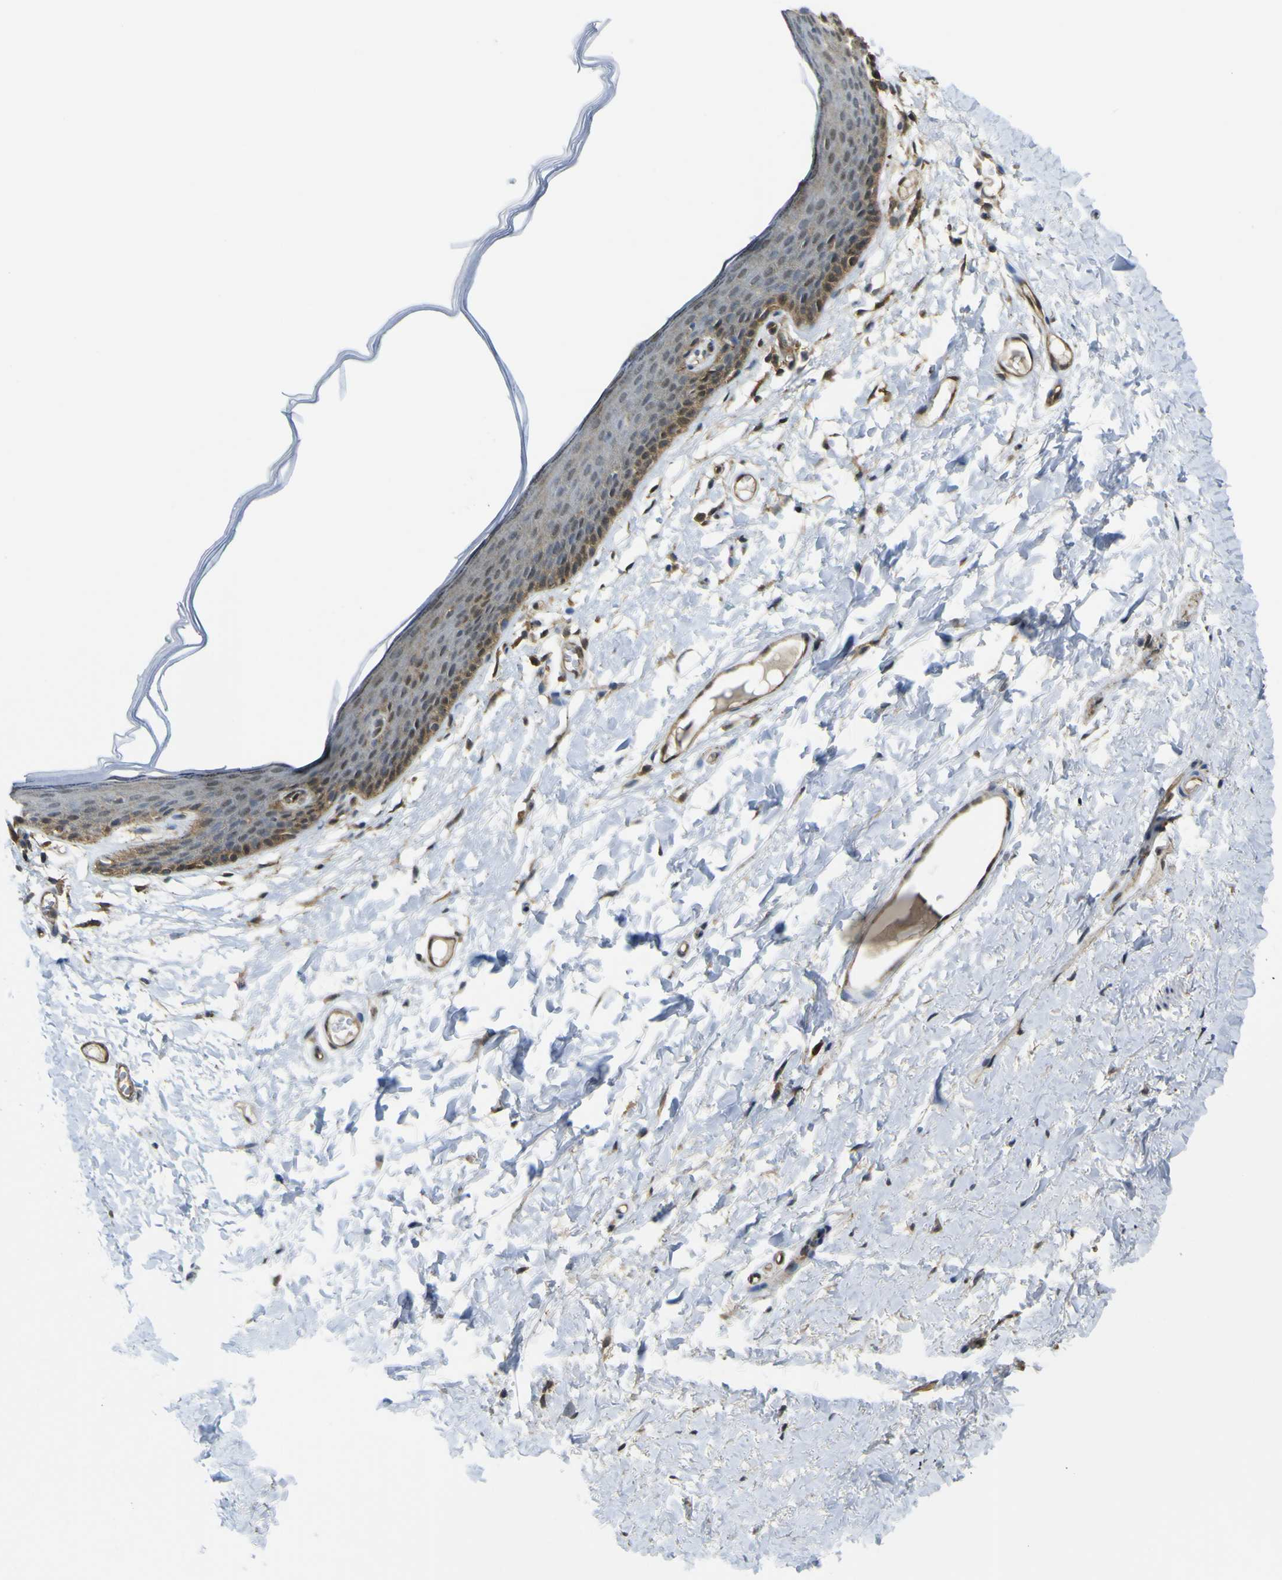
{"staining": {"intensity": "moderate", "quantity": ">75%", "location": "cytoplasmic/membranous,nuclear"}, "tissue": "skin", "cell_type": "Epidermal cells", "image_type": "normal", "snomed": [{"axis": "morphology", "description": "Normal tissue, NOS"}, {"axis": "topography", "description": "Vulva"}], "caption": "Moderate cytoplasmic/membranous,nuclear staining is present in about >75% of epidermal cells in benign skin.", "gene": "YWHAG", "patient": {"sex": "female", "age": 54}}